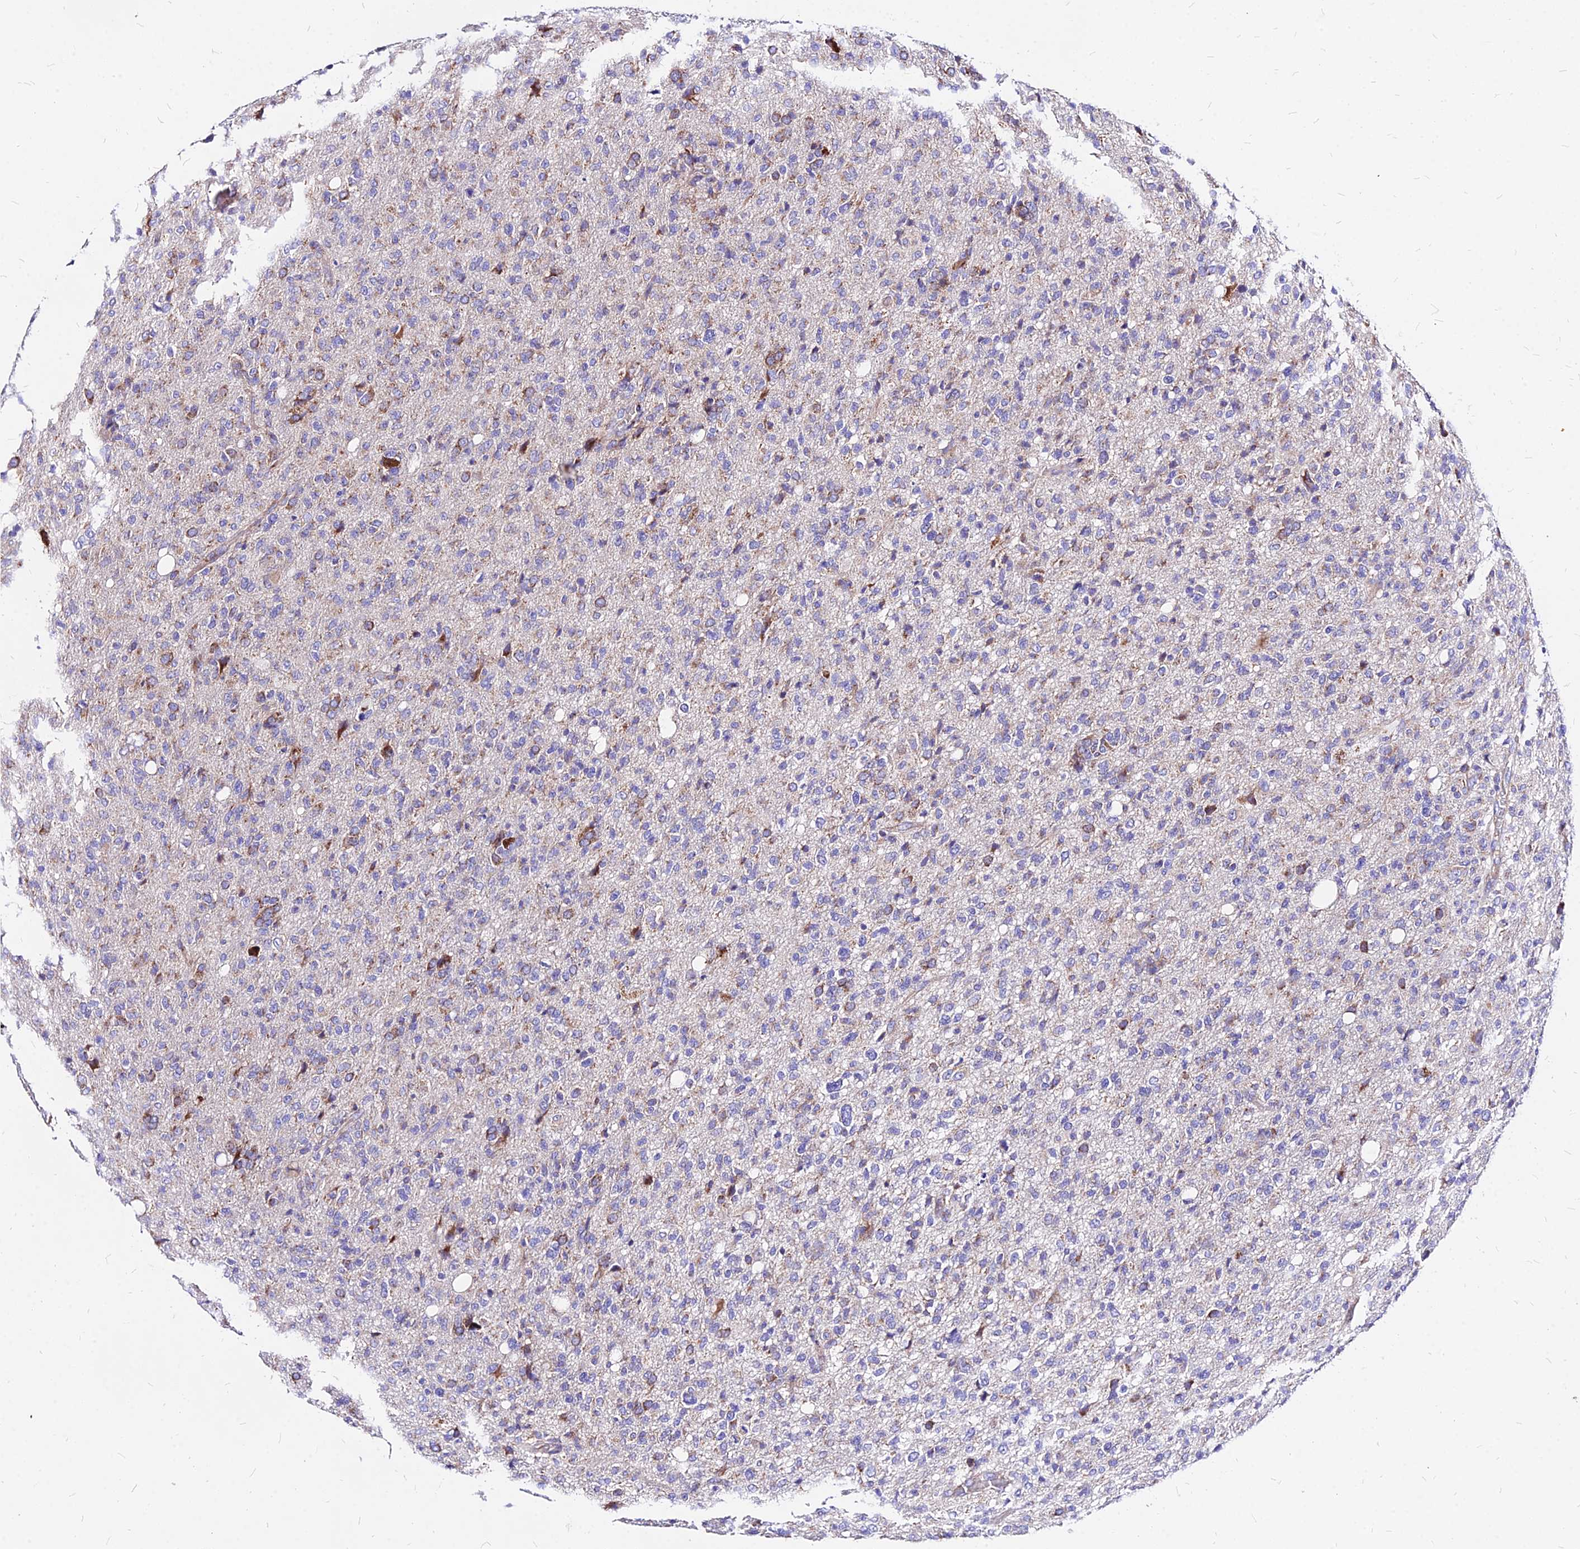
{"staining": {"intensity": "negative", "quantity": "none", "location": "none"}, "tissue": "glioma", "cell_type": "Tumor cells", "image_type": "cancer", "snomed": [{"axis": "morphology", "description": "Glioma, malignant, High grade"}, {"axis": "topography", "description": "Brain"}], "caption": "IHC micrograph of neoplastic tissue: malignant glioma (high-grade) stained with DAB (3,3'-diaminobenzidine) shows no significant protein staining in tumor cells.", "gene": "MRPL3", "patient": {"sex": "female", "age": 57}}